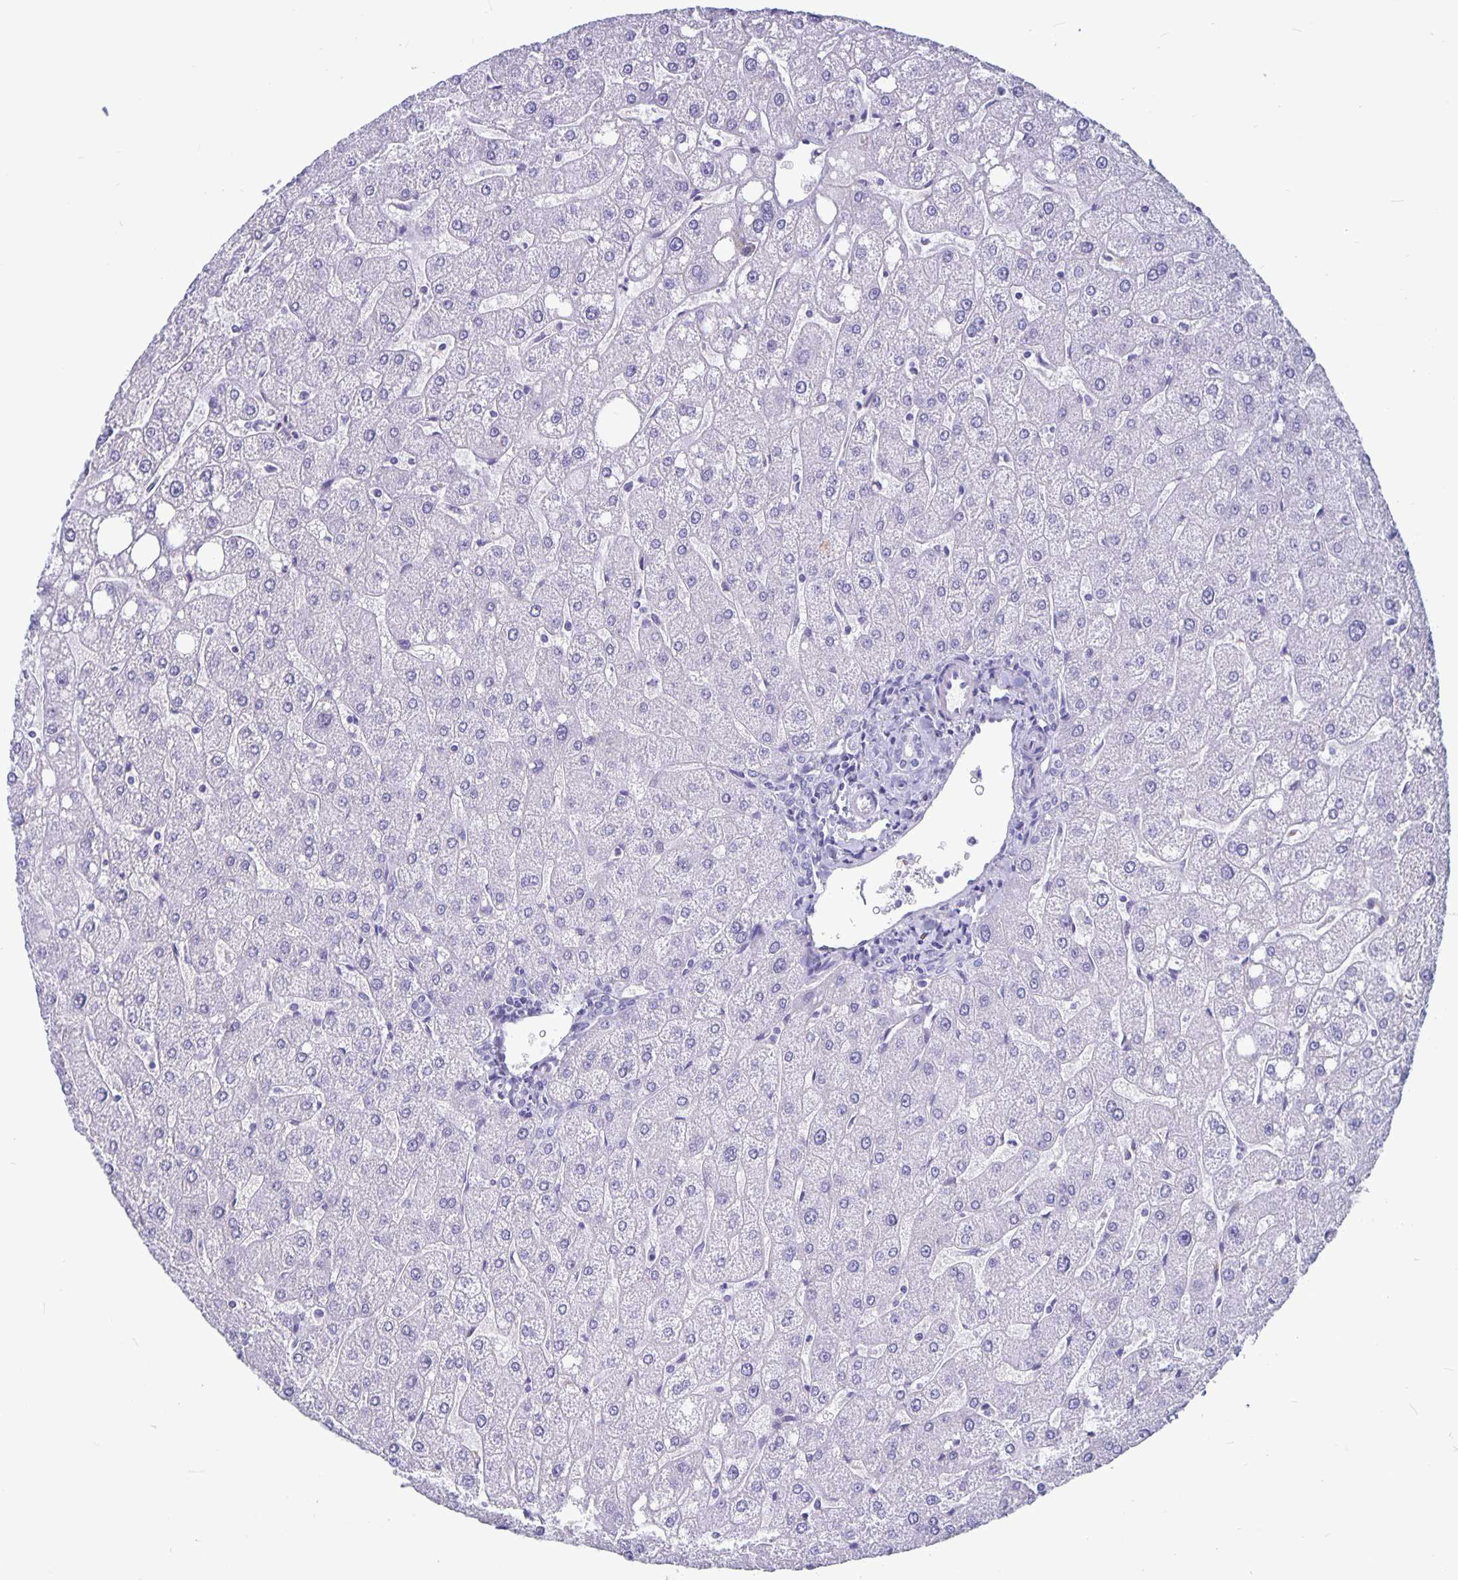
{"staining": {"intensity": "negative", "quantity": "none", "location": "none"}, "tissue": "liver", "cell_type": "Cholangiocytes", "image_type": "normal", "snomed": [{"axis": "morphology", "description": "Normal tissue, NOS"}, {"axis": "topography", "description": "Liver"}], "caption": "IHC micrograph of benign liver: liver stained with DAB (3,3'-diaminobenzidine) displays no significant protein positivity in cholangiocytes.", "gene": "BPIFA3", "patient": {"sex": "male", "age": 67}}